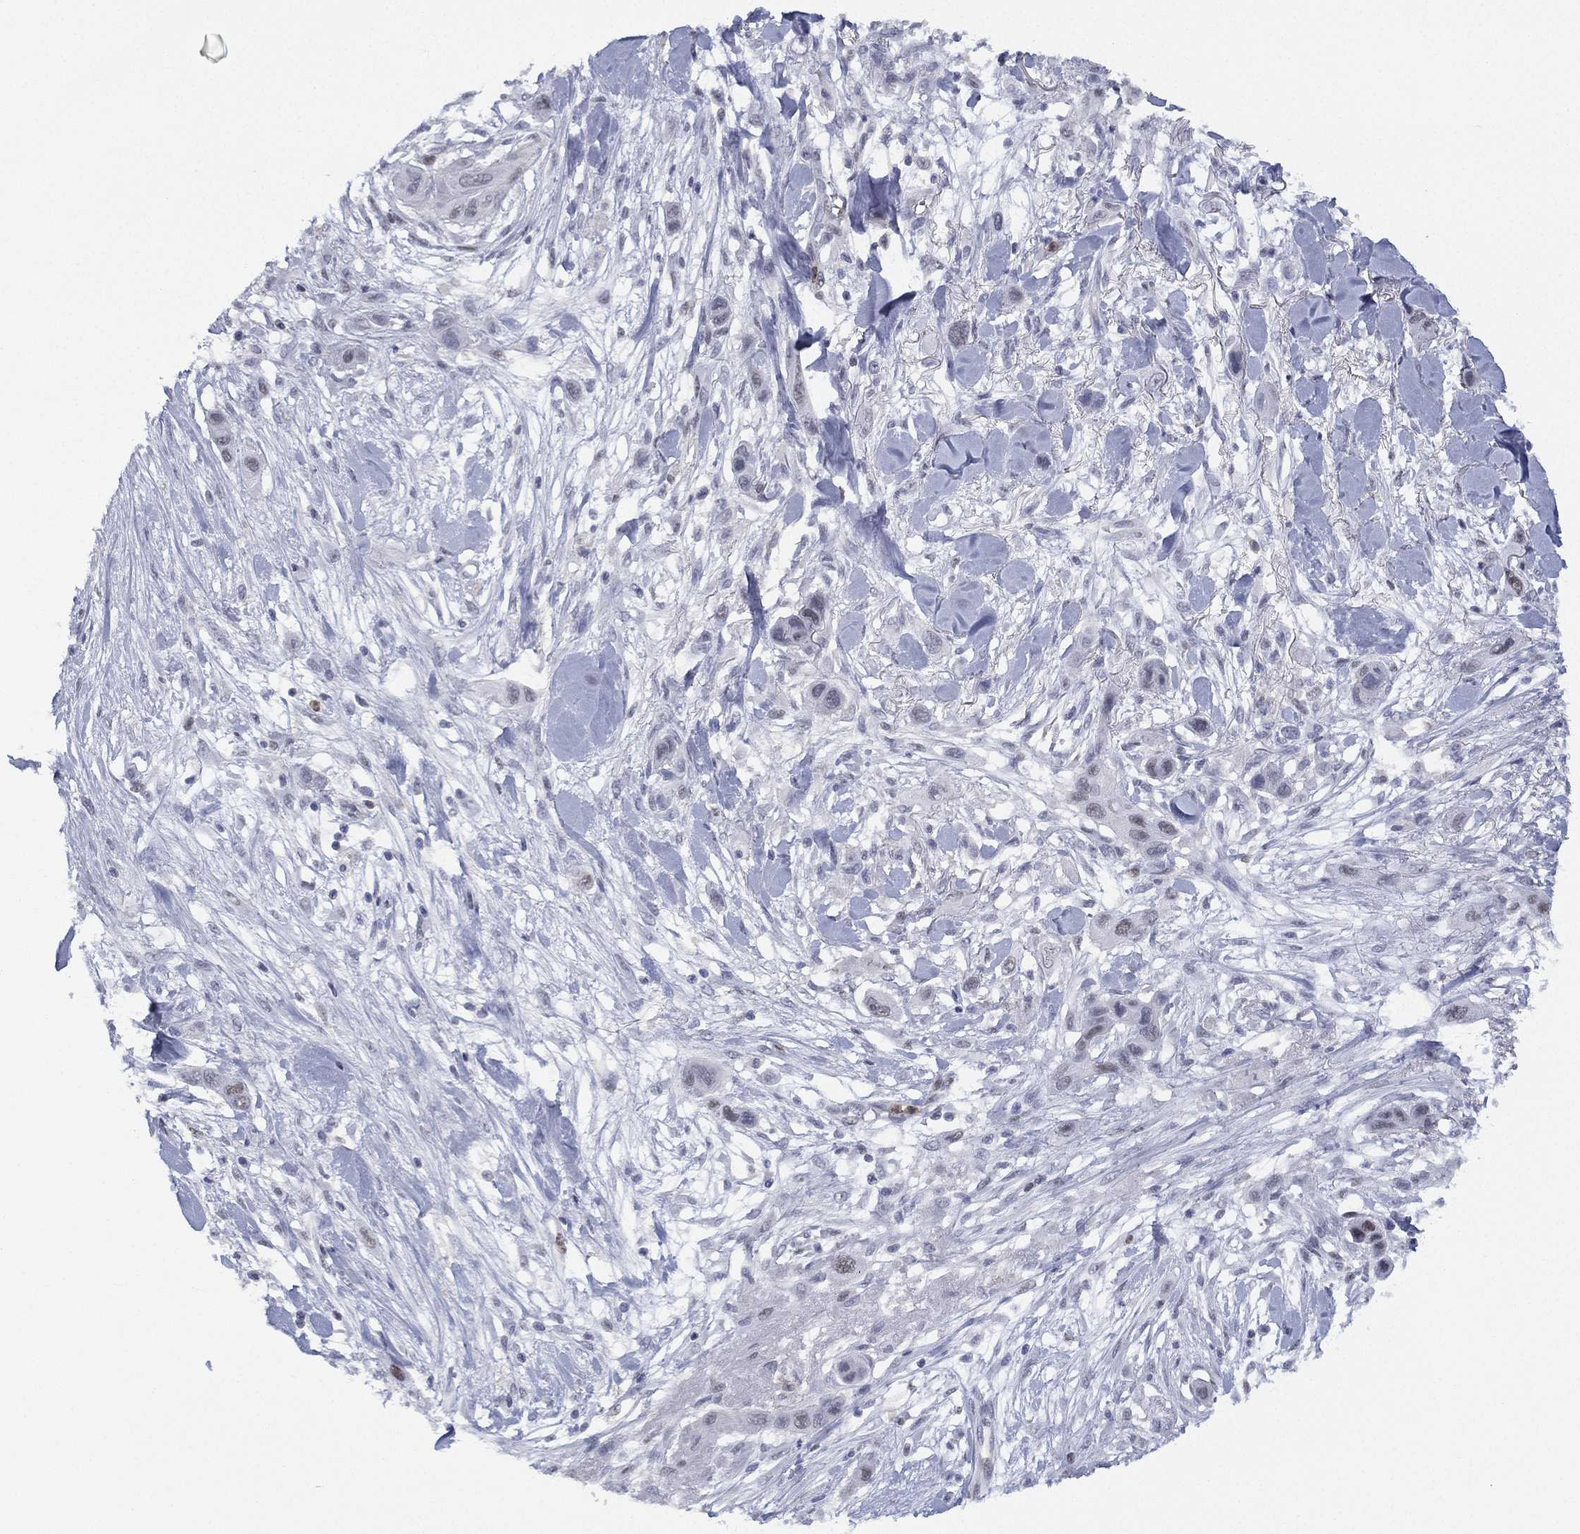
{"staining": {"intensity": "negative", "quantity": "none", "location": "none"}, "tissue": "skin cancer", "cell_type": "Tumor cells", "image_type": "cancer", "snomed": [{"axis": "morphology", "description": "Squamous cell carcinoma, NOS"}, {"axis": "topography", "description": "Skin"}], "caption": "High magnification brightfield microscopy of squamous cell carcinoma (skin) stained with DAB (3,3'-diaminobenzidine) (brown) and counterstained with hematoxylin (blue): tumor cells show no significant expression. (DAB immunohistochemistry, high magnification).", "gene": "ZNF711", "patient": {"sex": "male", "age": 79}}